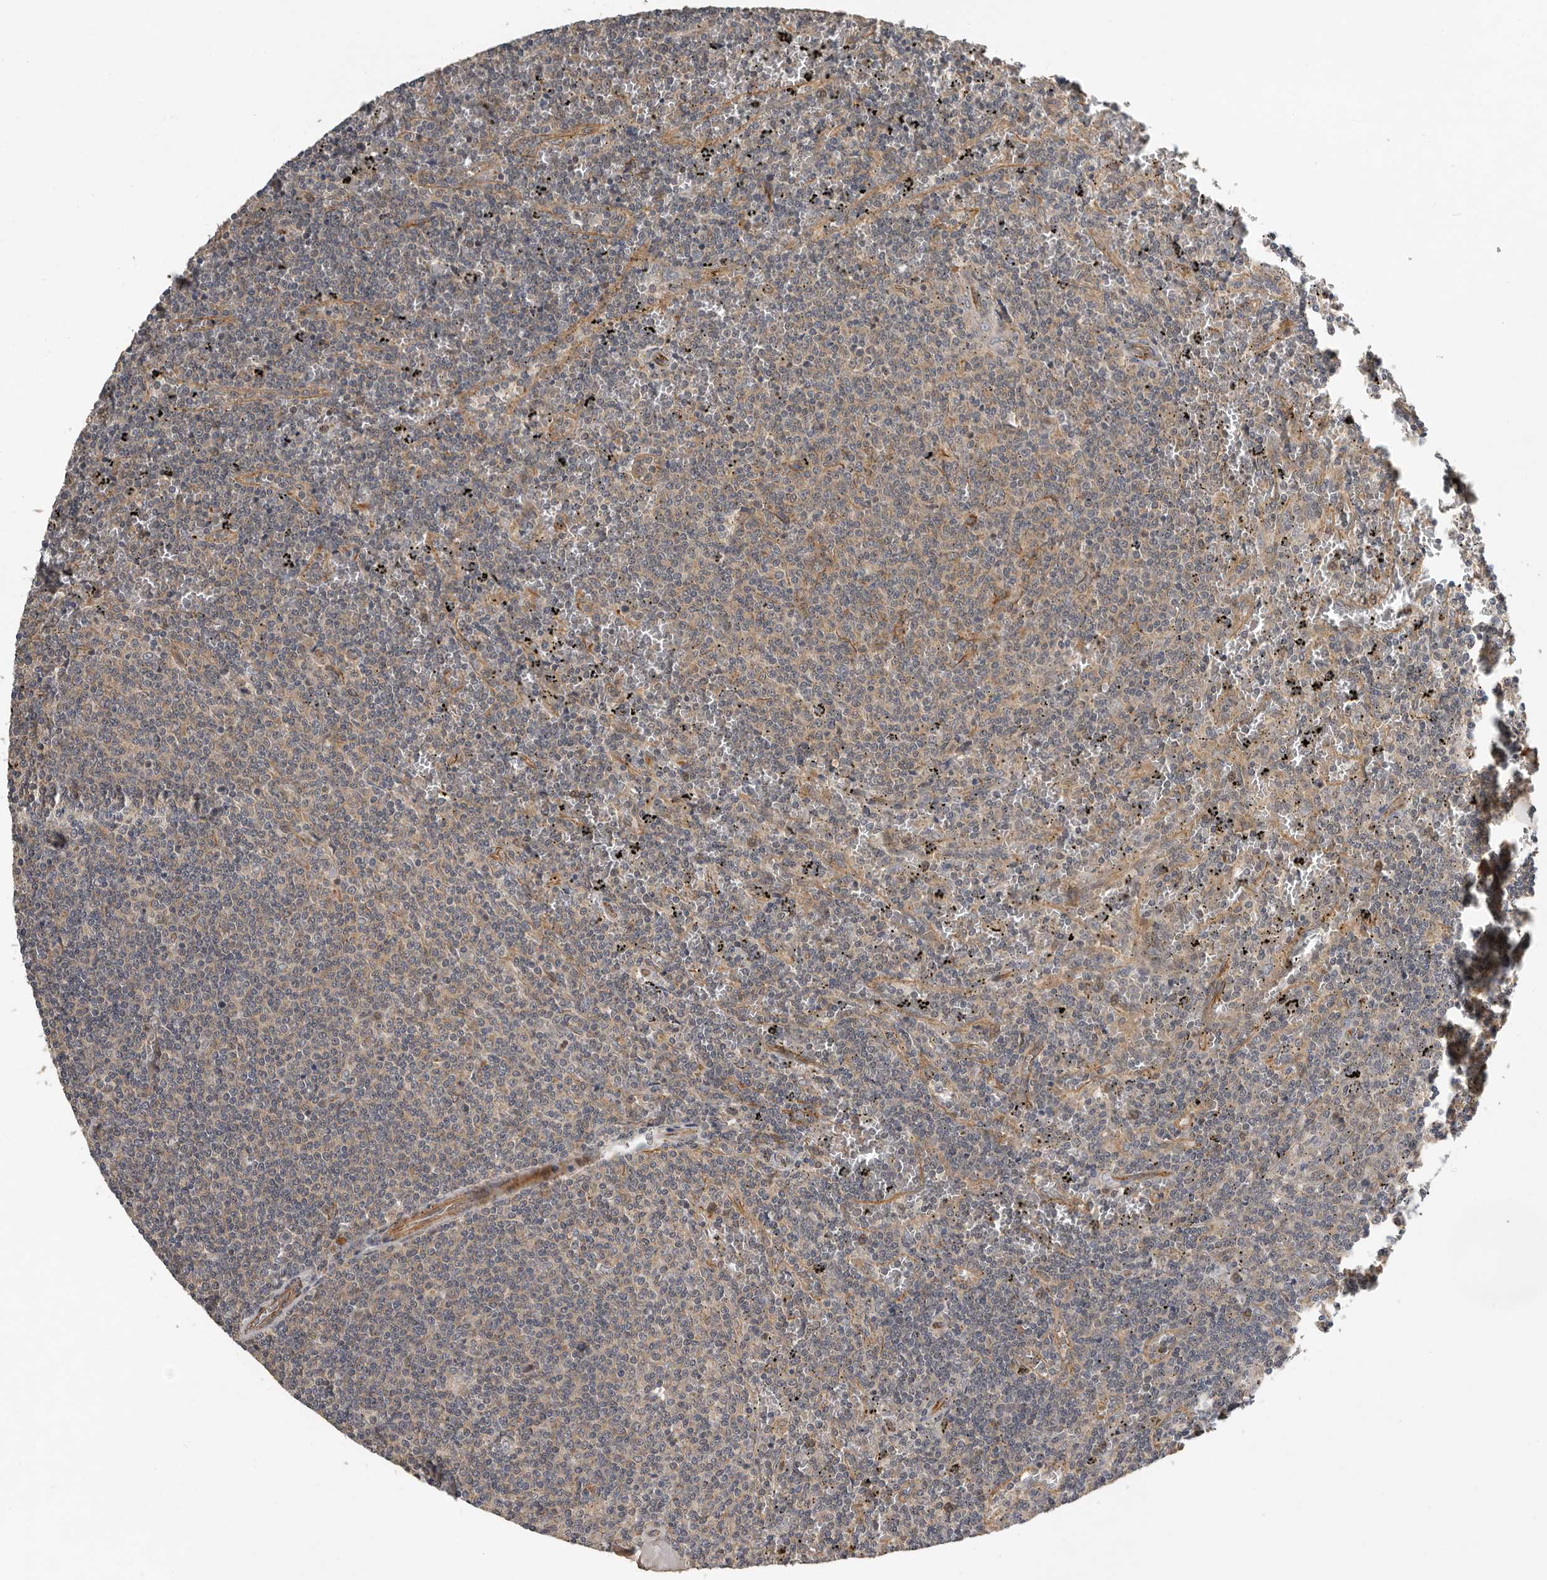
{"staining": {"intensity": "weak", "quantity": "<25%", "location": "cytoplasmic/membranous"}, "tissue": "lymphoma", "cell_type": "Tumor cells", "image_type": "cancer", "snomed": [{"axis": "morphology", "description": "Malignant lymphoma, non-Hodgkin's type, Low grade"}, {"axis": "topography", "description": "Spleen"}], "caption": "Tumor cells are negative for brown protein staining in malignant lymphoma, non-Hodgkin's type (low-grade). (DAB immunohistochemistry, high magnification).", "gene": "RNF157", "patient": {"sex": "female", "age": 50}}